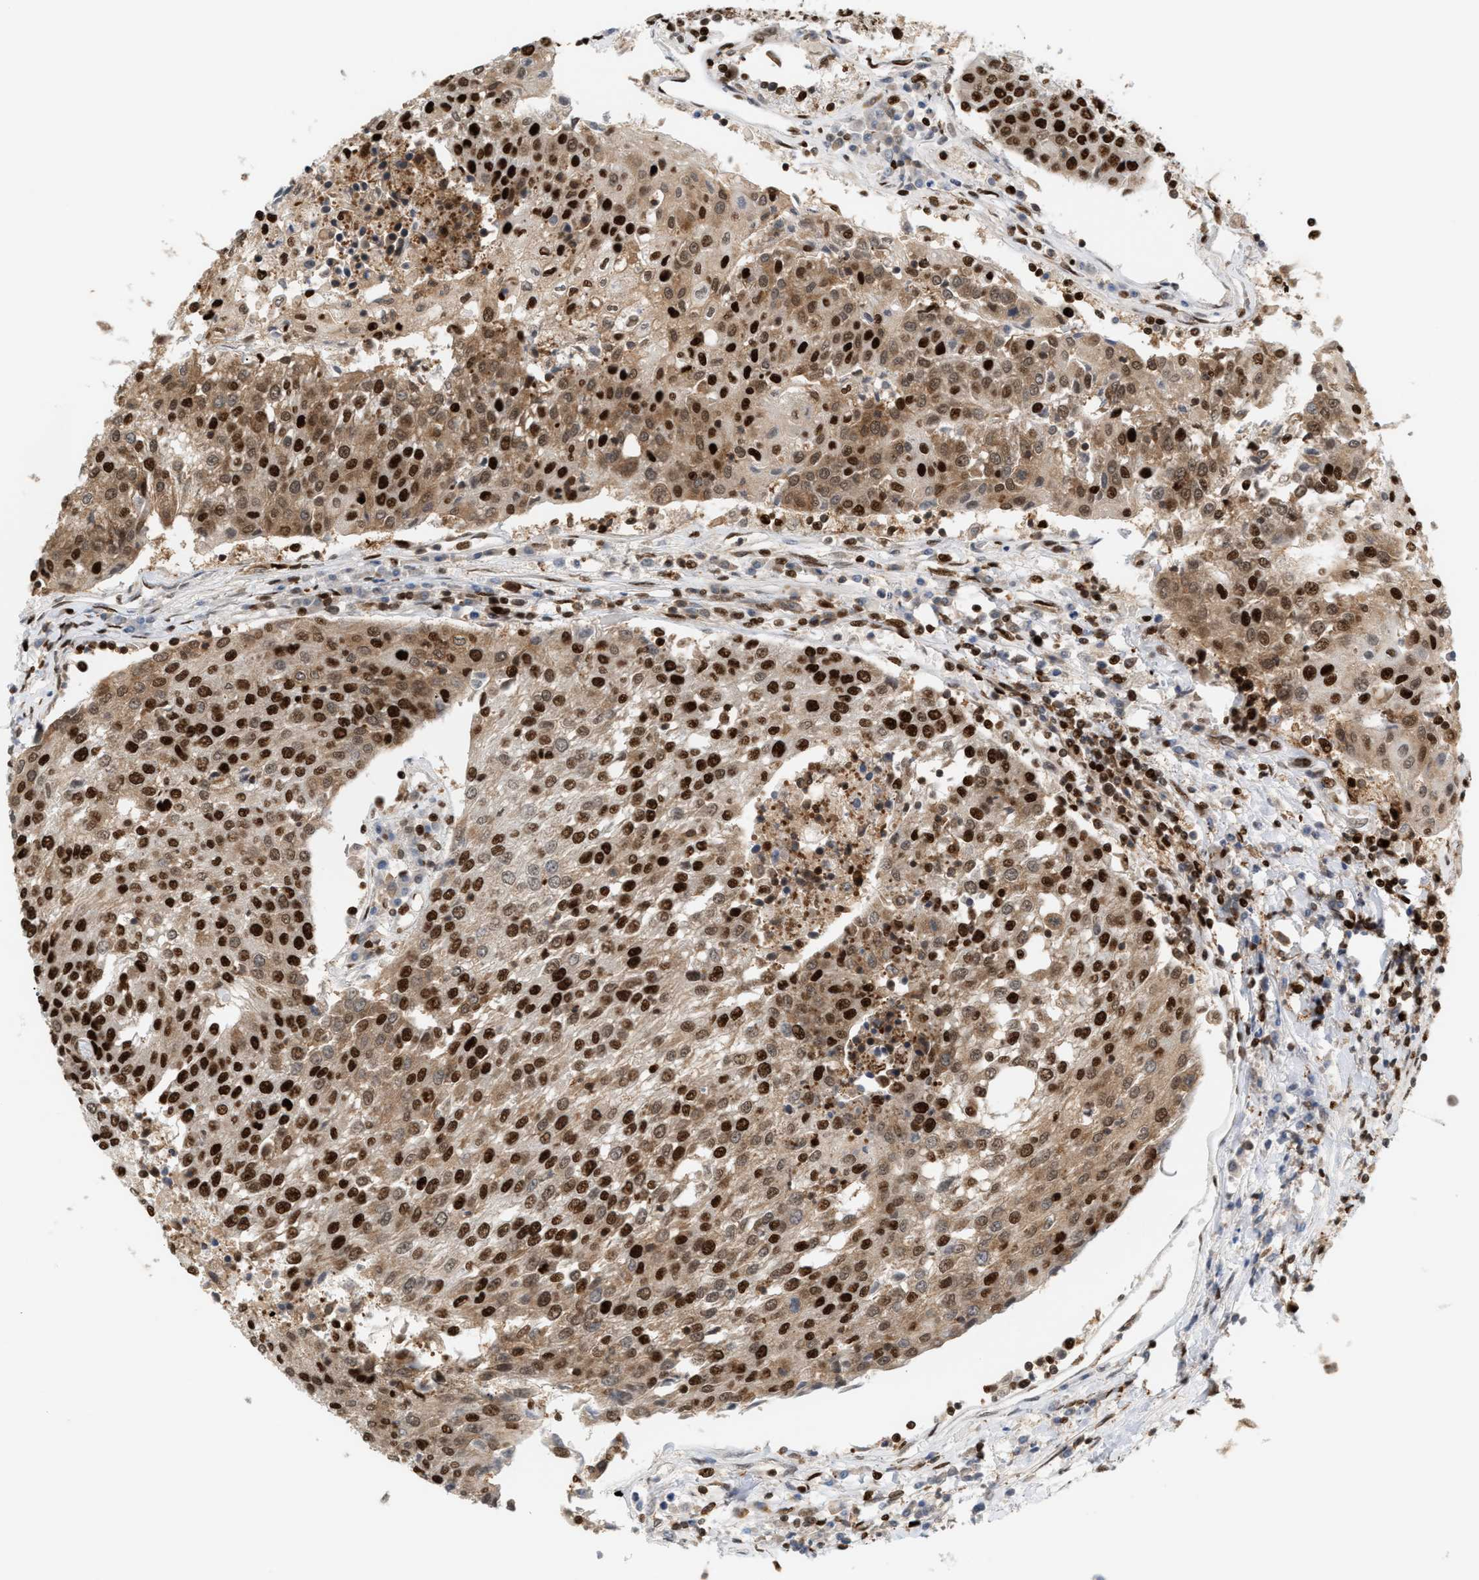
{"staining": {"intensity": "strong", "quantity": ">75%", "location": "cytoplasmic/membranous,nuclear"}, "tissue": "urothelial cancer", "cell_type": "Tumor cells", "image_type": "cancer", "snomed": [{"axis": "morphology", "description": "Urothelial carcinoma, High grade"}, {"axis": "topography", "description": "Urinary bladder"}], "caption": "Tumor cells show strong cytoplasmic/membranous and nuclear staining in about >75% of cells in urothelial cancer. Immunohistochemistry stains the protein of interest in brown and the nuclei are stained blue.", "gene": "RNASEK-C17orf49", "patient": {"sex": "female", "age": 85}}